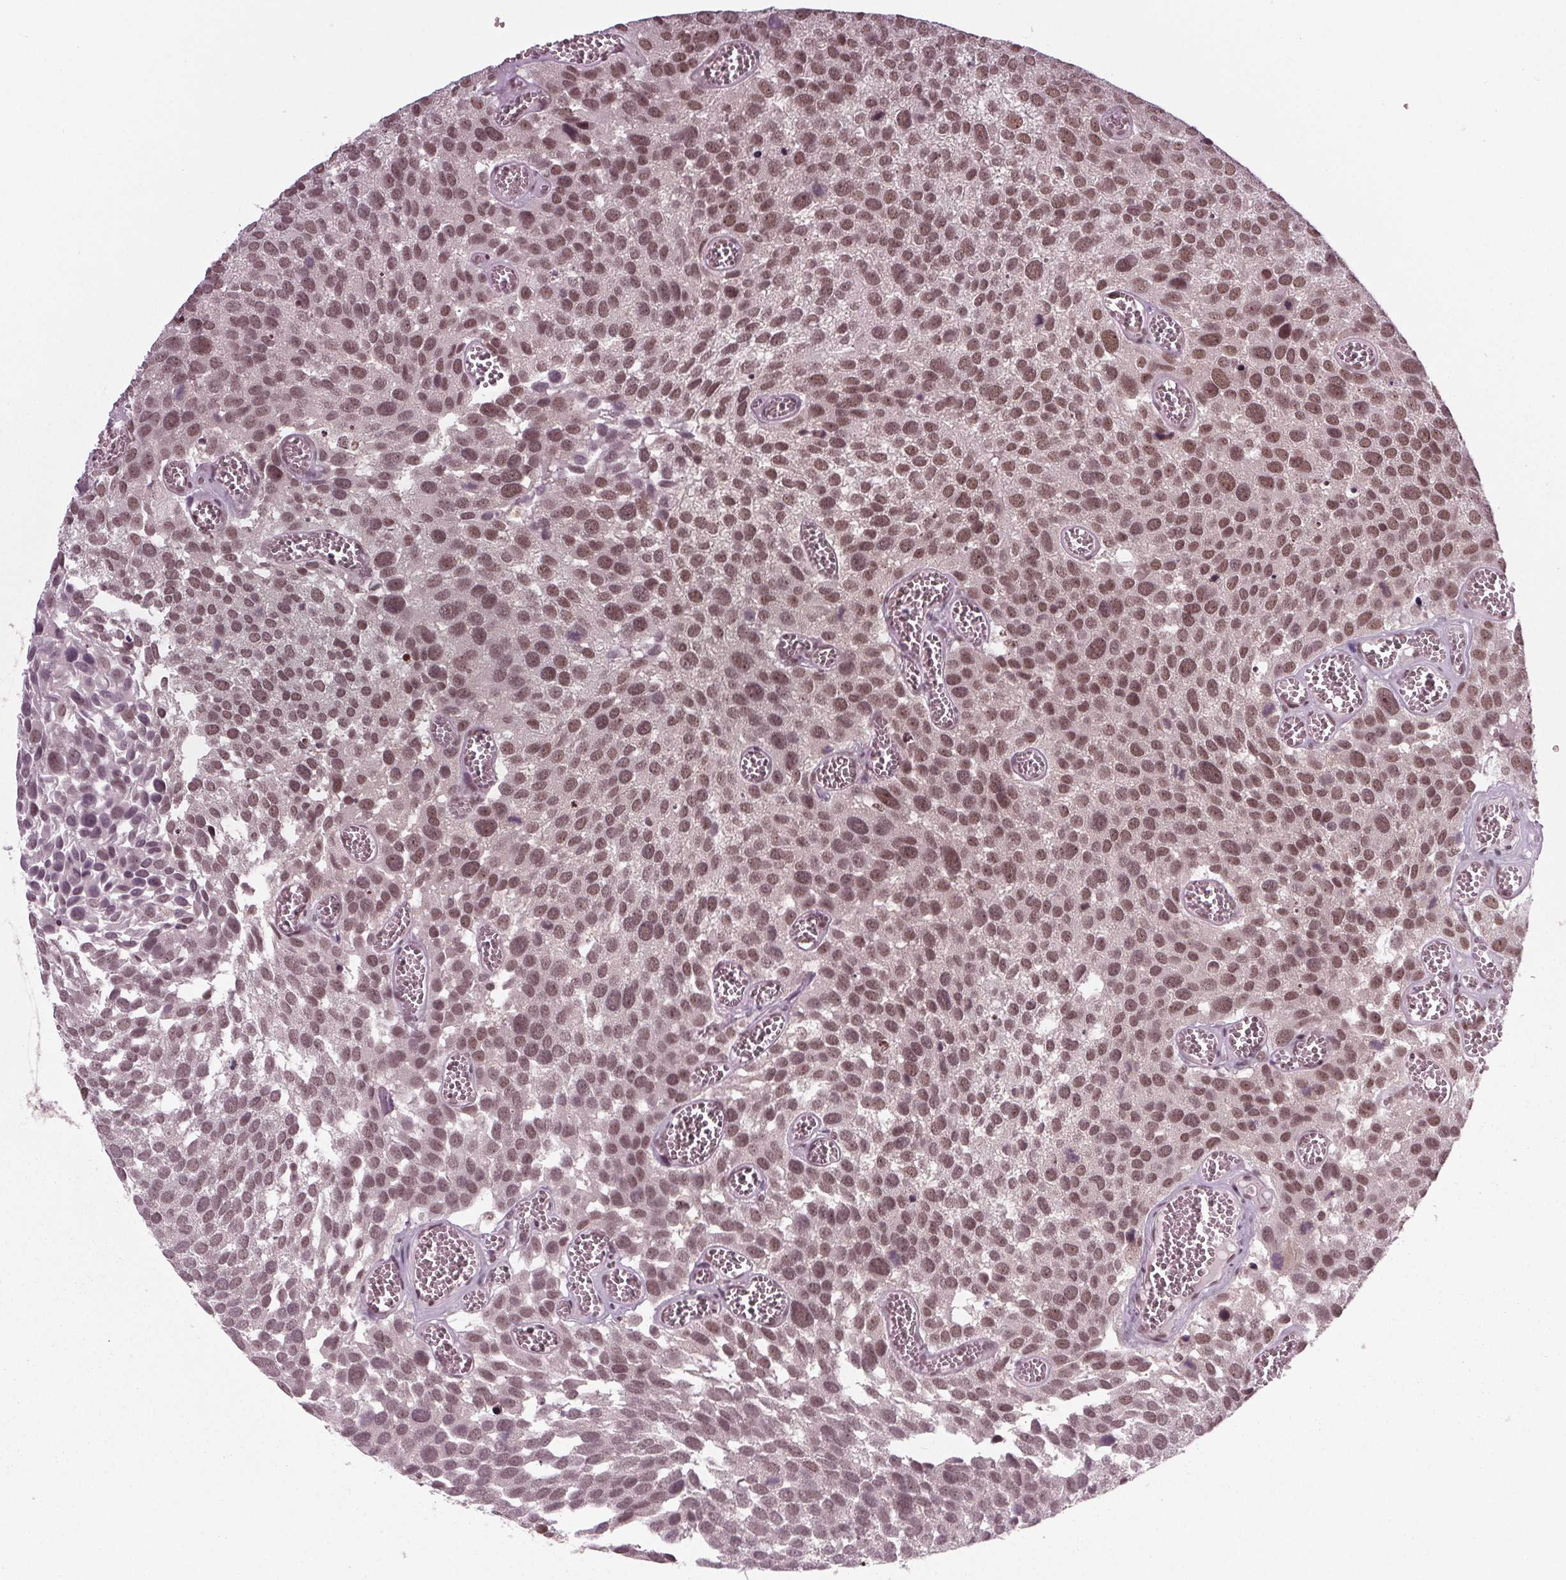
{"staining": {"intensity": "moderate", "quantity": ">75%", "location": "nuclear"}, "tissue": "urothelial cancer", "cell_type": "Tumor cells", "image_type": "cancer", "snomed": [{"axis": "morphology", "description": "Urothelial carcinoma, Low grade"}, {"axis": "topography", "description": "Urinary bladder"}], "caption": "A brown stain highlights moderate nuclear positivity of a protein in human urothelial cancer tumor cells. The staining was performed using DAB to visualize the protein expression in brown, while the nuclei were stained in blue with hematoxylin (Magnification: 20x).", "gene": "DDX41", "patient": {"sex": "female", "age": 69}}